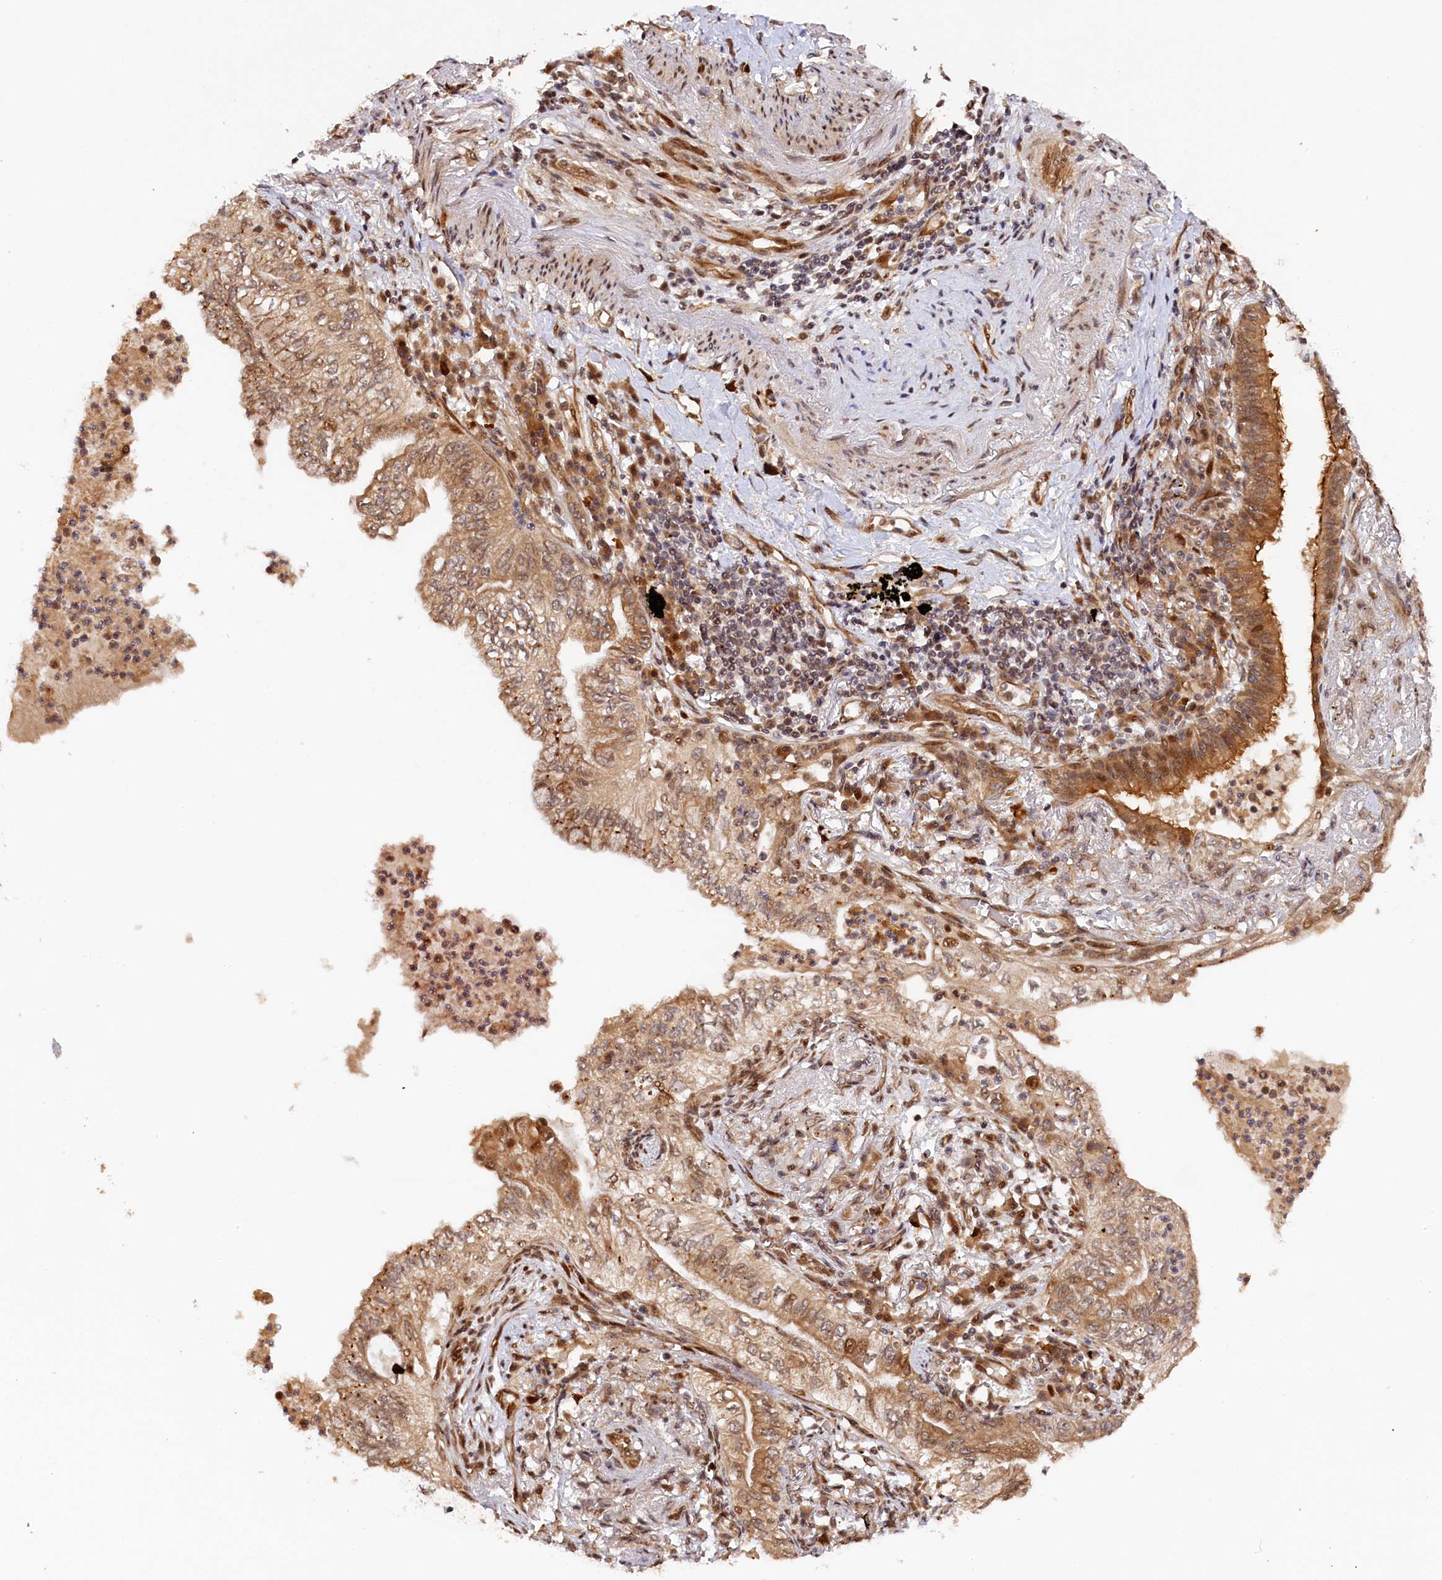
{"staining": {"intensity": "moderate", "quantity": ">75%", "location": "cytoplasmic/membranous,nuclear"}, "tissue": "lung cancer", "cell_type": "Tumor cells", "image_type": "cancer", "snomed": [{"axis": "morphology", "description": "Normal tissue, NOS"}, {"axis": "morphology", "description": "Adenocarcinoma, NOS"}, {"axis": "topography", "description": "Bronchus"}, {"axis": "topography", "description": "Lung"}], "caption": "Human adenocarcinoma (lung) stained with a brown dye displays moderate cytoplasmic/membranous and nuclear positive positivity in about >75% of tumor cells.", "gene": "ANKRD24", "patient": {"sex": "female", "age": 70}}